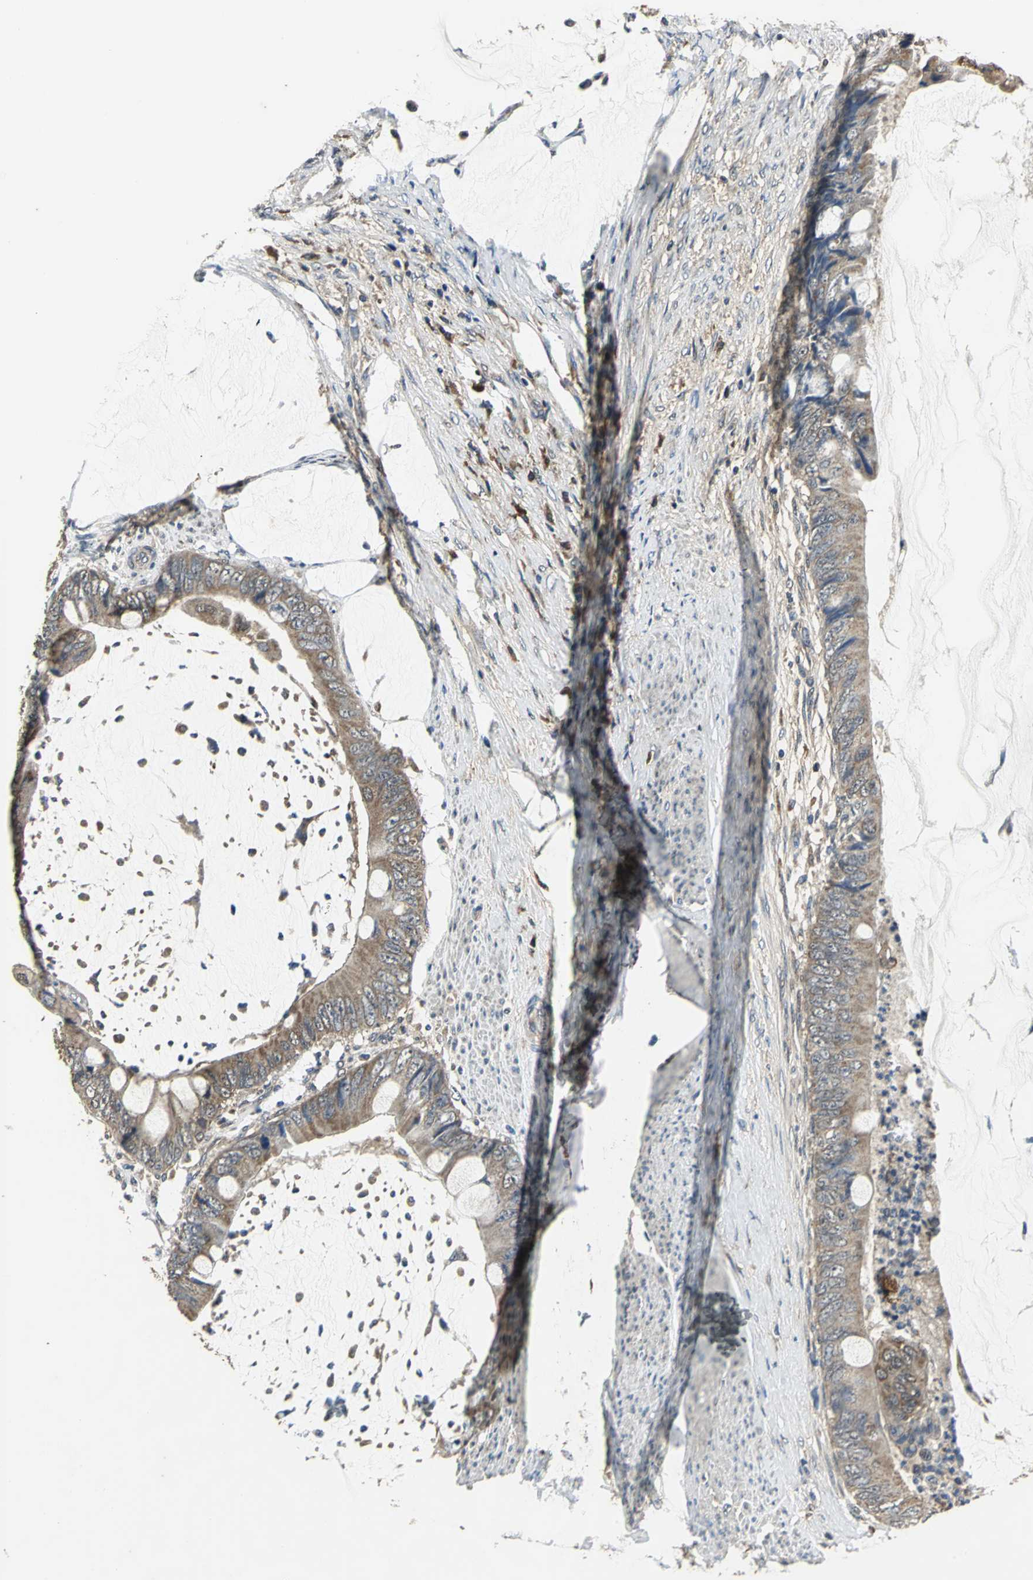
{"staining": {"intensity": "moderate", "quantity": ">75%", "location": "cytoplasmic/membranous"}, "tissue": "colorectal cancer", "cell_type": "Tumor cells", "image_type": "cancer", "snomed": [{"axis": "morphology", "description": "Normal tissue, NOS"}, {"axis": "morphology", "description": "Adenocarcinoma, NOS"}, {"axis": "topography", "description": "Rectum"}, {"axis": "topography", "description": "Peripheral nerve tissue"}], "caption": "Colorectal adenocarcinoma stained with DAB (3,3'-diaminobenzidine) immunohistochemistry exhibits medium levels of moderate cytoplasmic/membranous expression in approximately >75% of tumor cells.", "gene": "IRF3", "patient": {"sex": "female", "age": 77}}